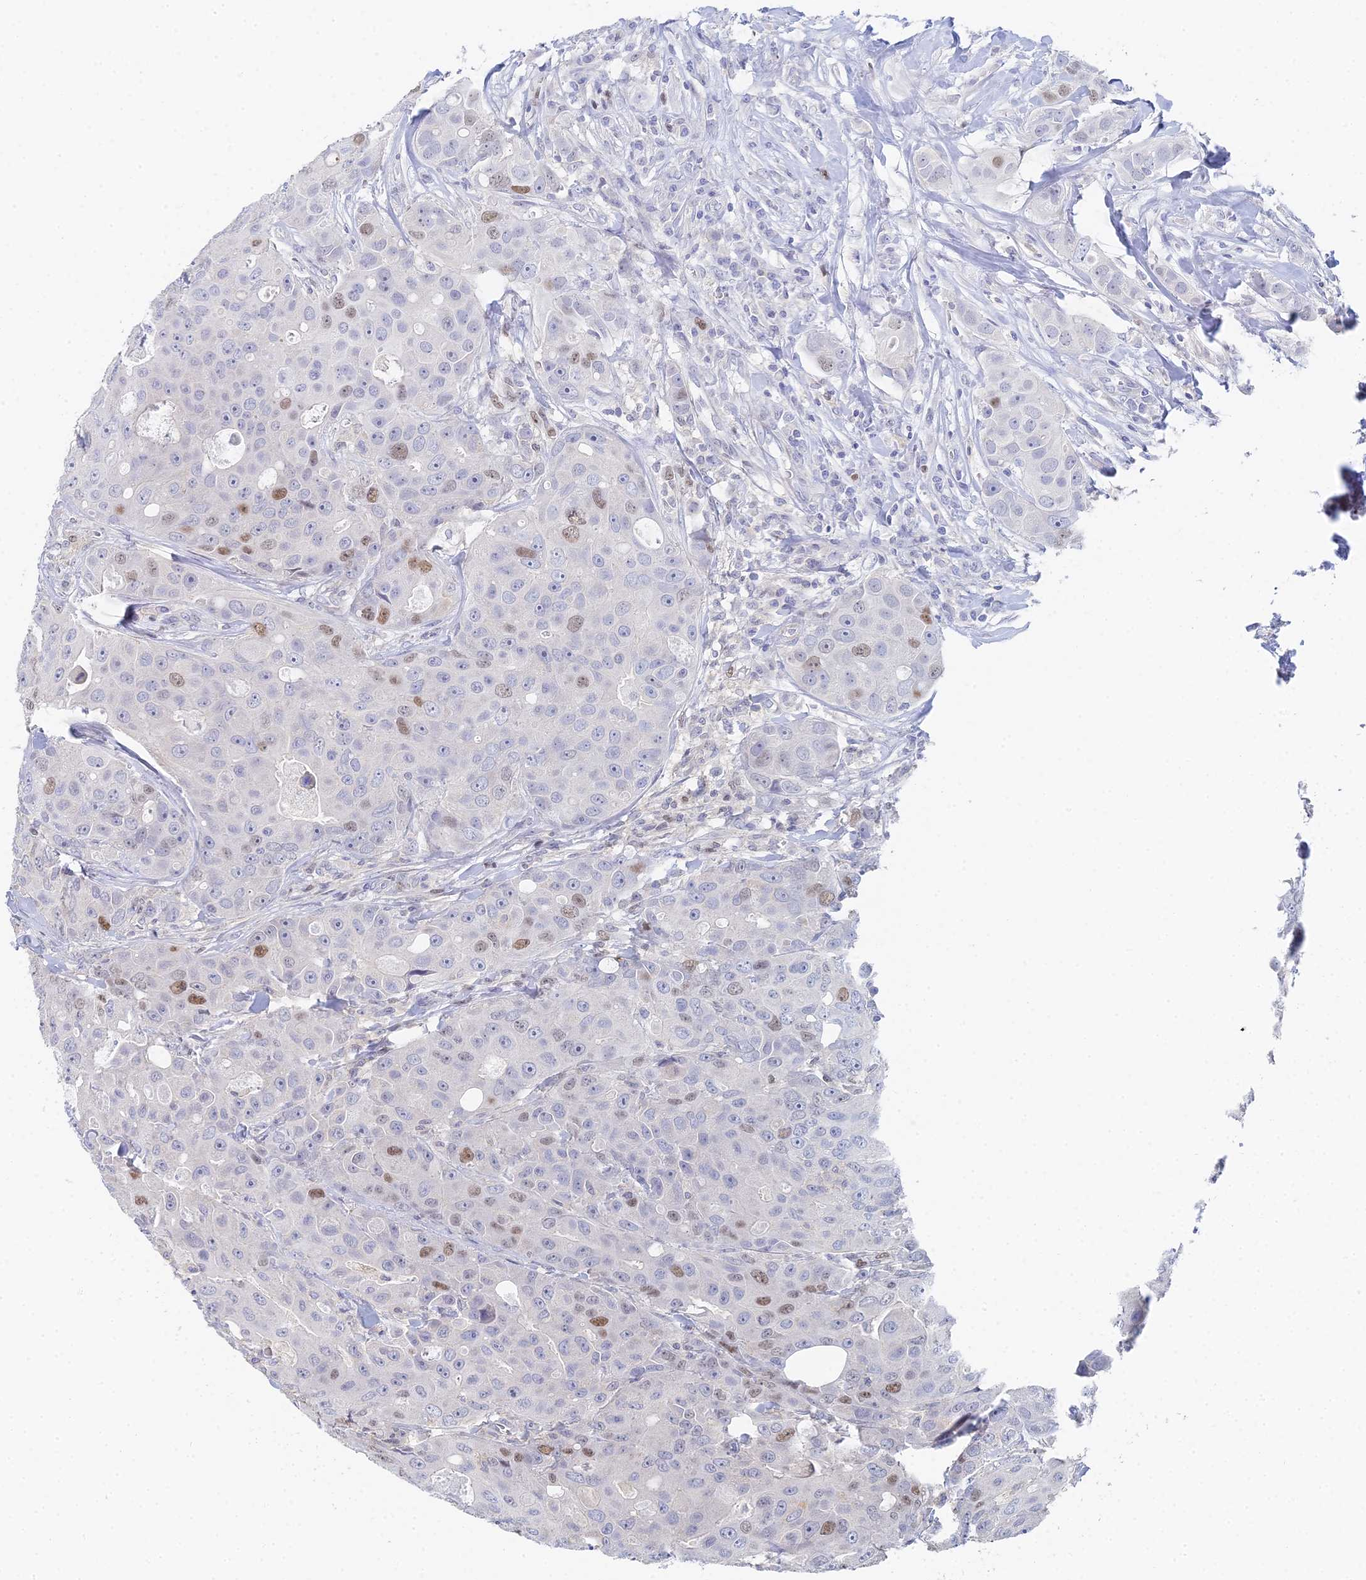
{"staining": {"intensity": "moderate", "quantity": "<25%", "location": "nuclear"}, "tissue": "breast cancer", "cell_type": "Tumor cells", "image_type": "cancer", "snomed": [{"axis": "morphology", "description": "Duct carcinoma"}, {"axis": "topography", "description": "Breast"}], "caption": "Moderate nuclear protein positivity is seen in about <25% of tumor cells in invasive ductal carcinoma (breast). (IHC, brightfield microscopy, high magnification).", "gene": "MCM2", "patient": {"sex": "female", "age": 43}}